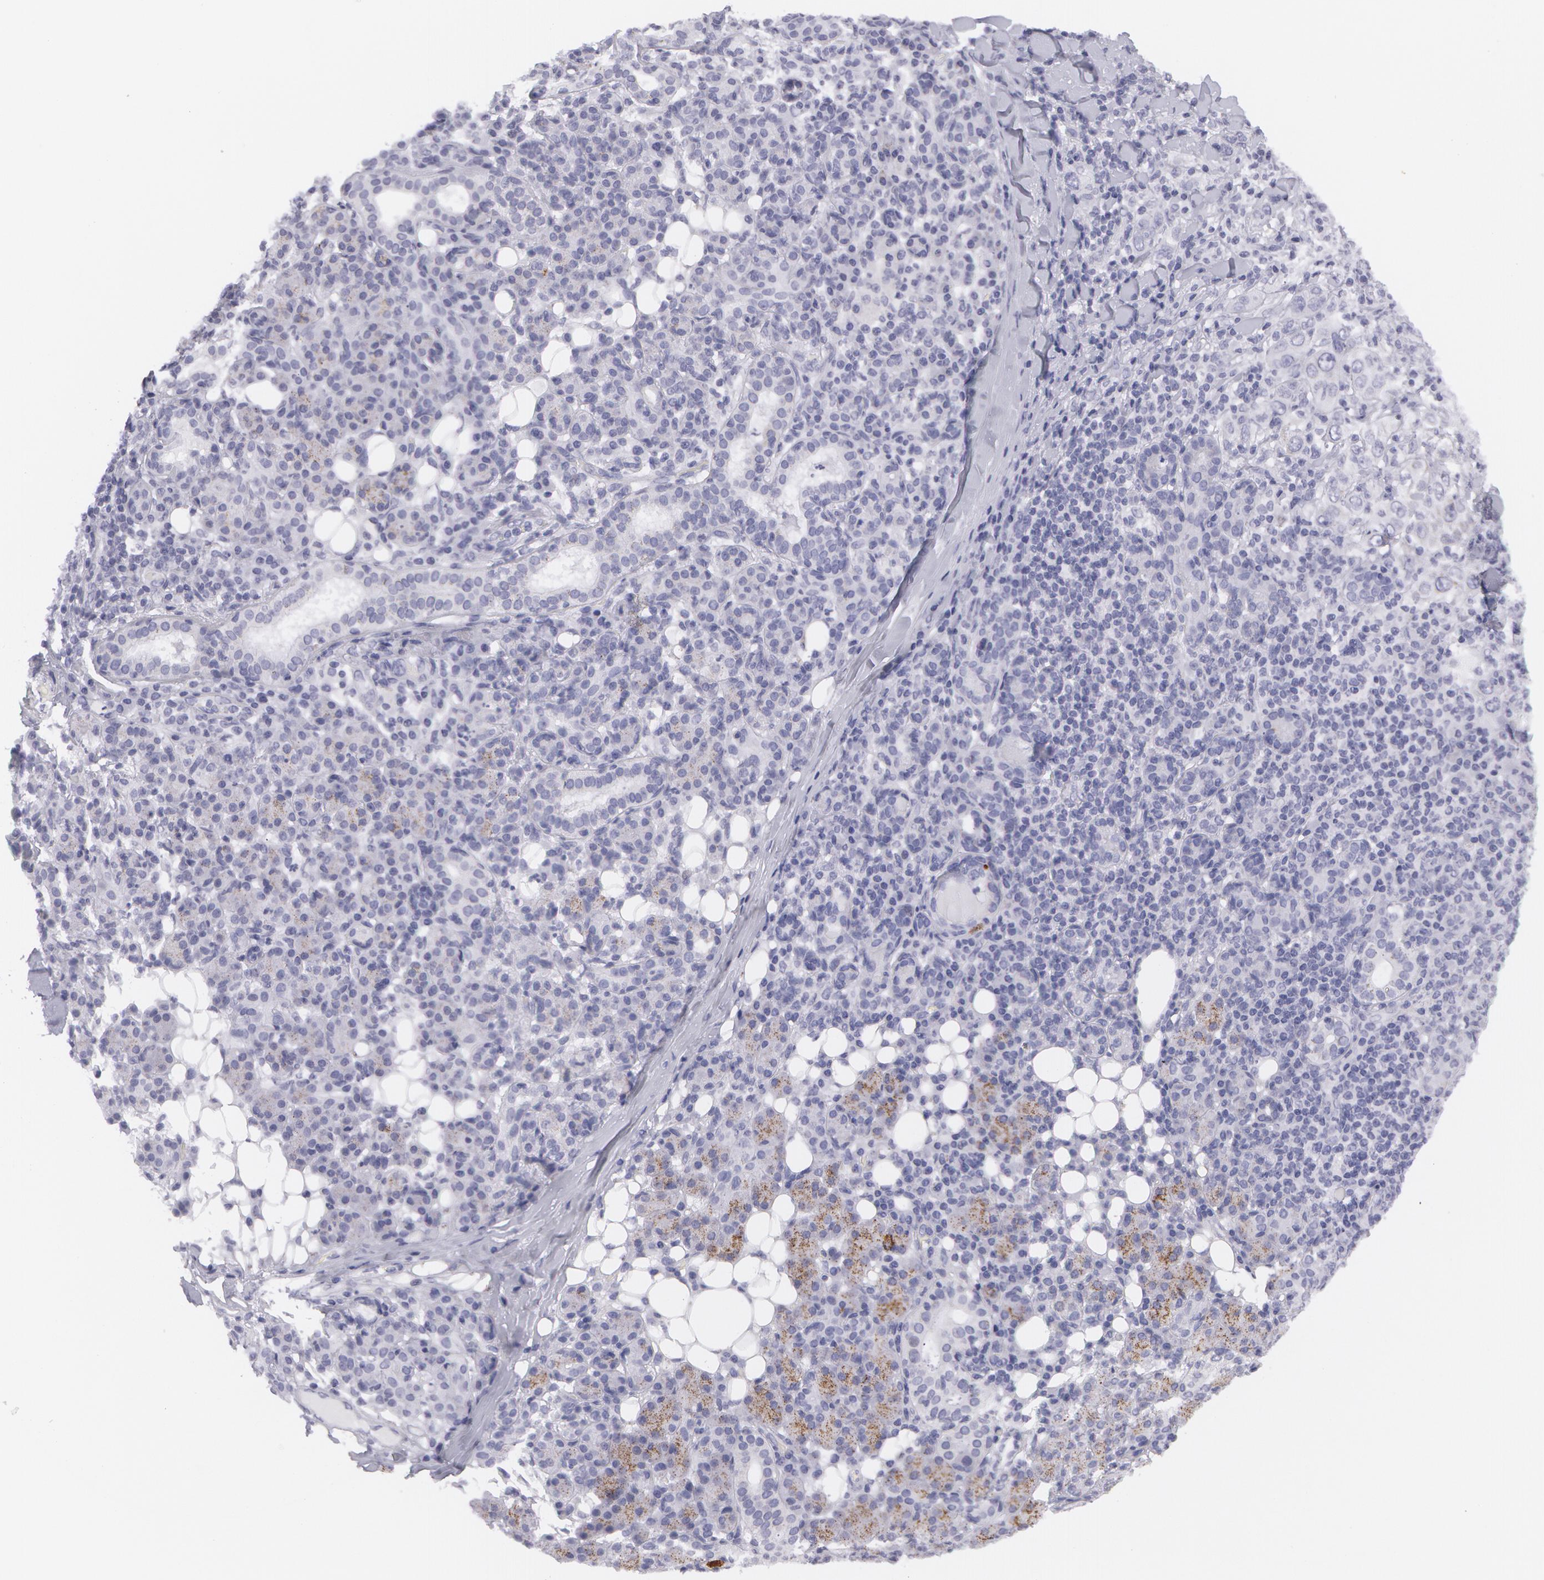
{"staining": {"intensity": "negative", "quantity": "none", "location": "none"}, "tissue": "skin cancer", "cell_type": "Tumor cells", "image_type": "cancer", "snomed": [{"axis": "morphology", "description": "Squamous cell carcinoma, NOS"}, {"axis": "topography", "description": "Skin"}], "caption": "The immunohistochemistry histopathology image has no significant expression in tumor cells of squamous cell carcinoma (skin) tissue. The staining was performed using DAB (3,3'-diaminobenzidine) to visualize the protein expression in brown, while the nuclei were stained in blue with hematoxylin (Magnification: 20x).", "gene": "AMACR", "patient": {"sex": "male", "age": 84}}